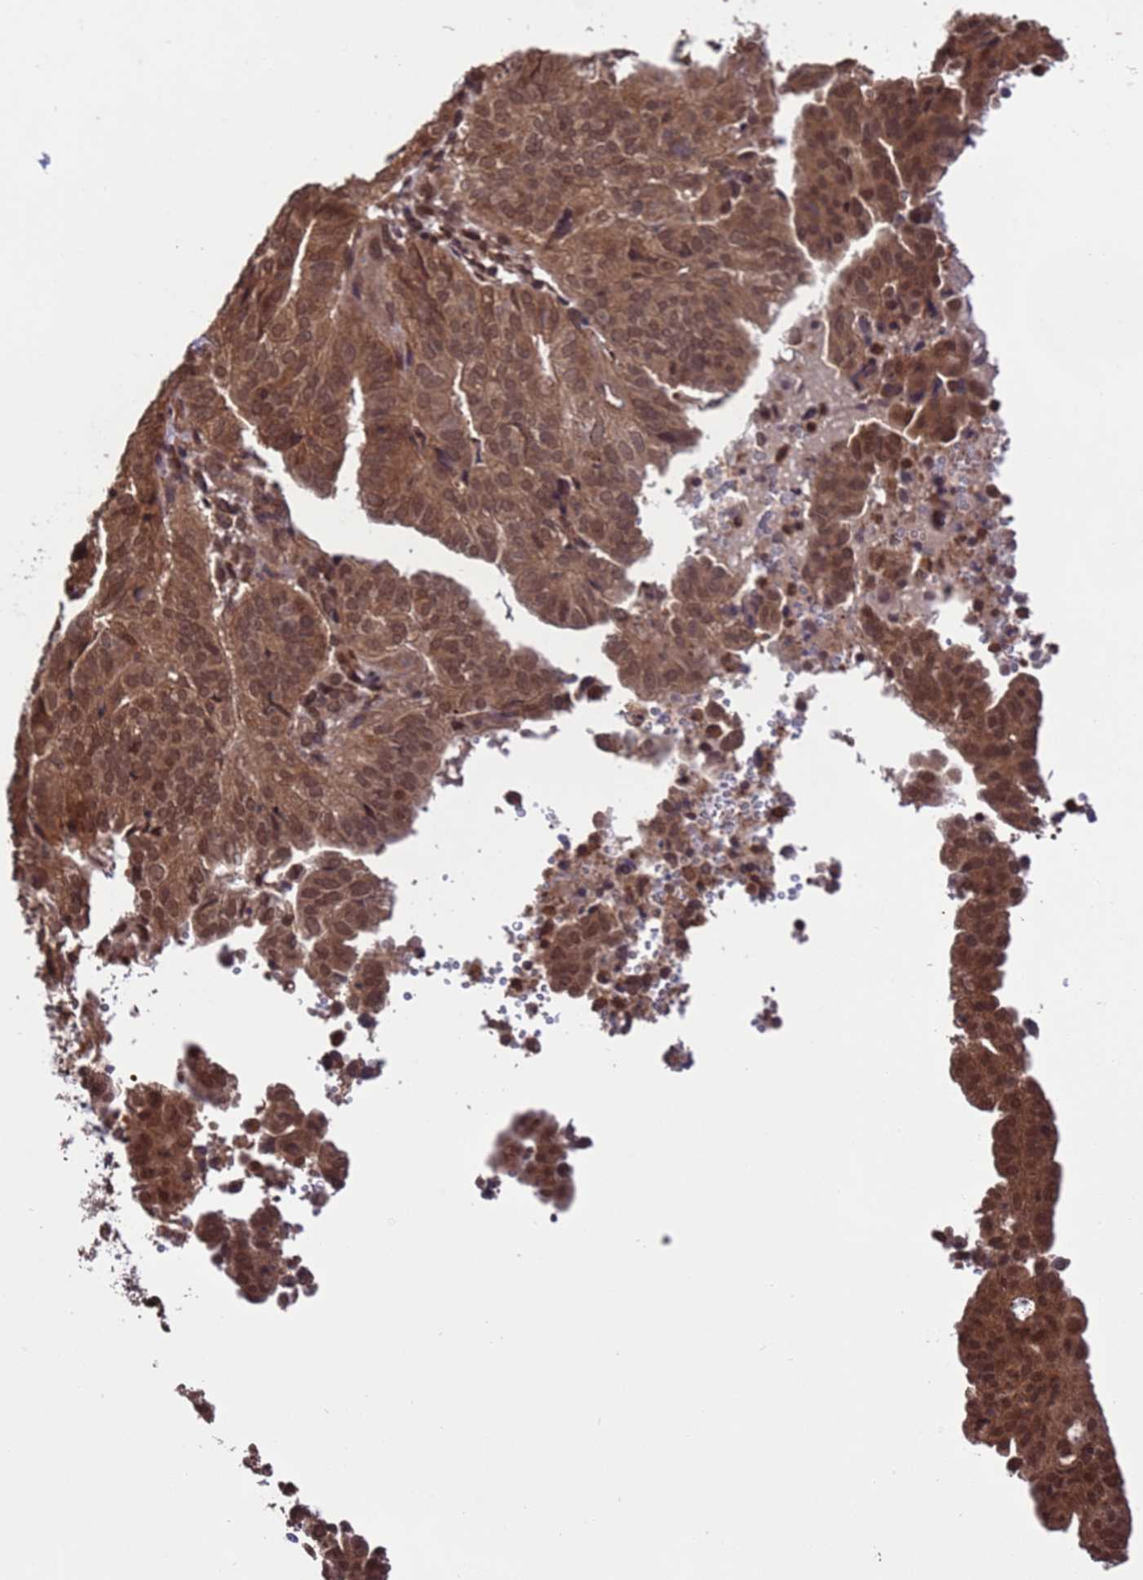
{"staining": {"intensity": "moderate", "quantity": ">75%", "location": "cytoplasmic/membranous,nuclear"}, "tissue": "endometrial cancer", "cell_type": "Tumor cells", "image_type": "cancer", "snomed": [{"axis": "morphology", "description": "Adenocarcinoma, NOS"}, {"axis": "topography", "description": "Uterus"}], "caption": "Tumor cells exhibit medium levels of moderate cytoplasmic/membranous and nuclear expression in about >75% of cells in endometrial cancer (adenocarcinoma).", "gene": "VSTM4", "patient": {"sex": "female", "age": 77}}